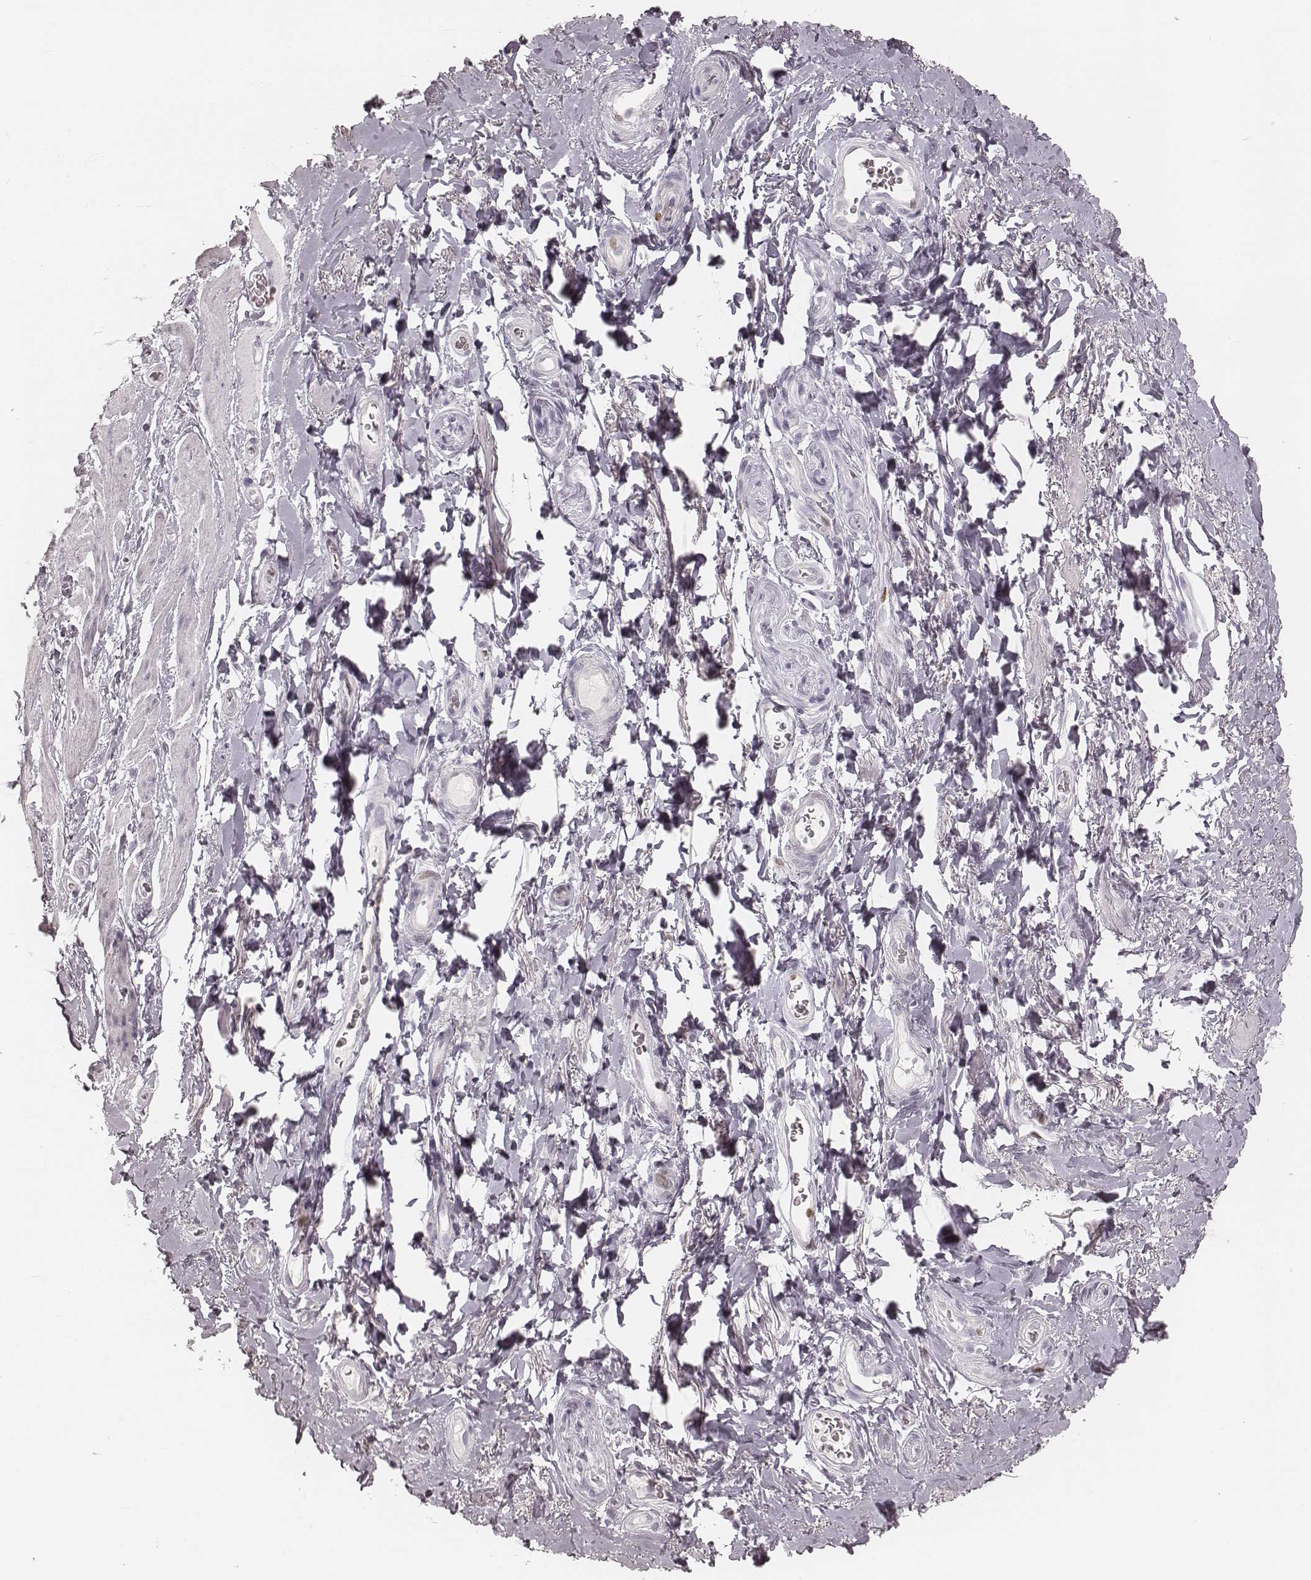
{"staining": {"intensity": "negative", "quantity": "none", "location": "none"}, "tissue": "adipose tissue", "cell_type": "Adipocytes", "image_type": "normal", "snomed": [{"axis": "morphology", "description": "Normal tissue, NOS"}, {"axis": "topography", "description": "Anal"}, {"axis": "topography", "description": "Peripheral nerve tissue"}], "caption": "Immunohistochemistry of benign adipose tissue shows no positivity in adipocytes. (Stains: DAB immunohistochemistry with hematoxylin counter stain, Microscopy: brightfield microscopy at high magnification).", "gene": "TEX37", "patient": {"sex": "male", "age": 53}}